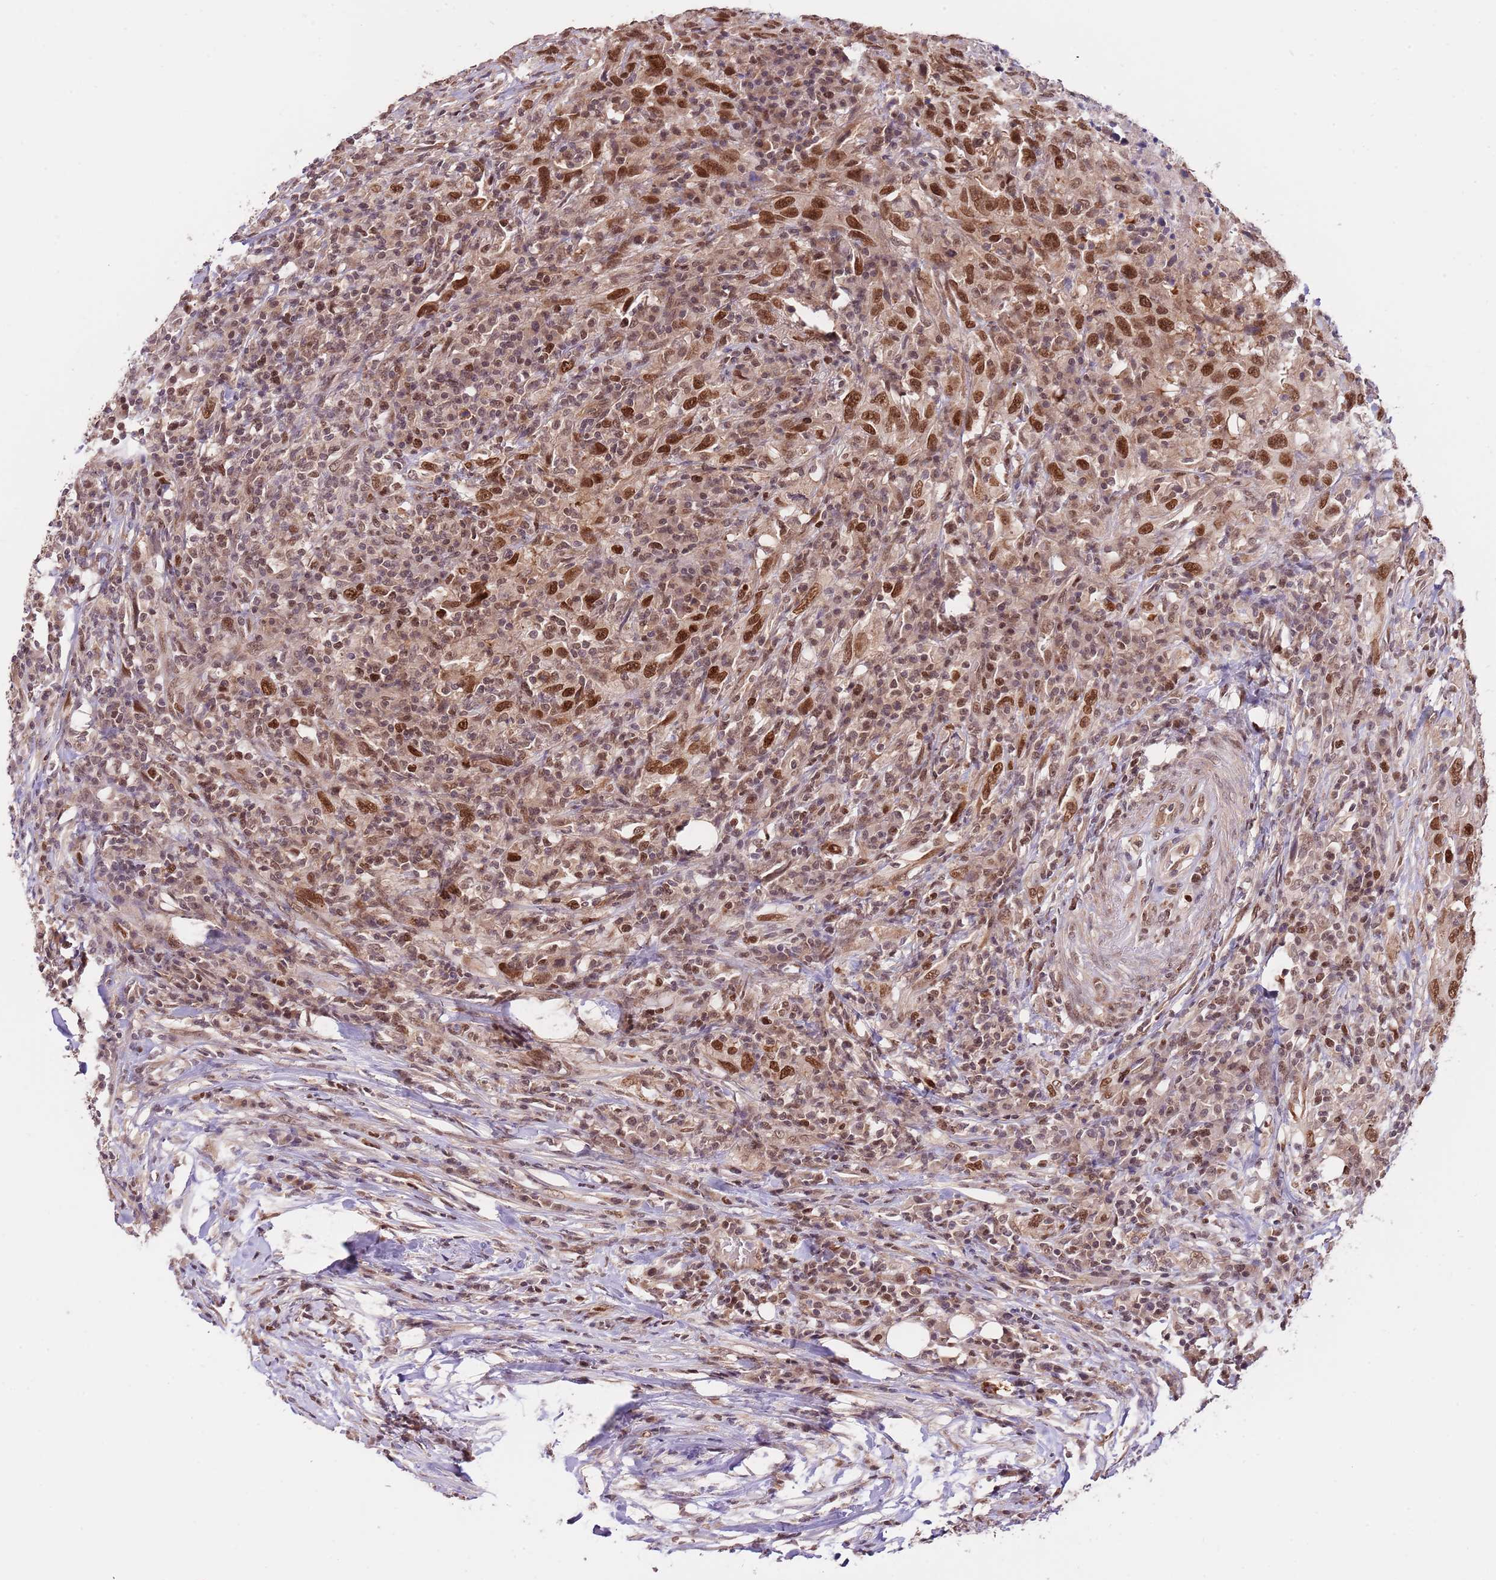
{"staining": {"intensity": "strong", "quantity": ">75%", "location": "nuclear"}, "tissue": "urothelial cancer", "cell_type": "Tumor cells", "image_type": "cancer", "snomed": [{"axis": "morphology", "description": "Urothelial carcinoma, High grade"}, {"axis": "topography", "description": "Urinary bladder"}], "caption": "Urothelial carcinoma (high-grade) was stained to show a protein in brown. There is high levels of strong nuclear staining in approximately >75% of tumor cells. The staining was performed using DAB (3,3'-diaminobenzidine) to visualize the protein expression in brown, while the nuclei were stained in blue with hematoxylin (Magnification: 20x).", "gene": "RIF1", "patient": {"sex": "male", "age": 61}}